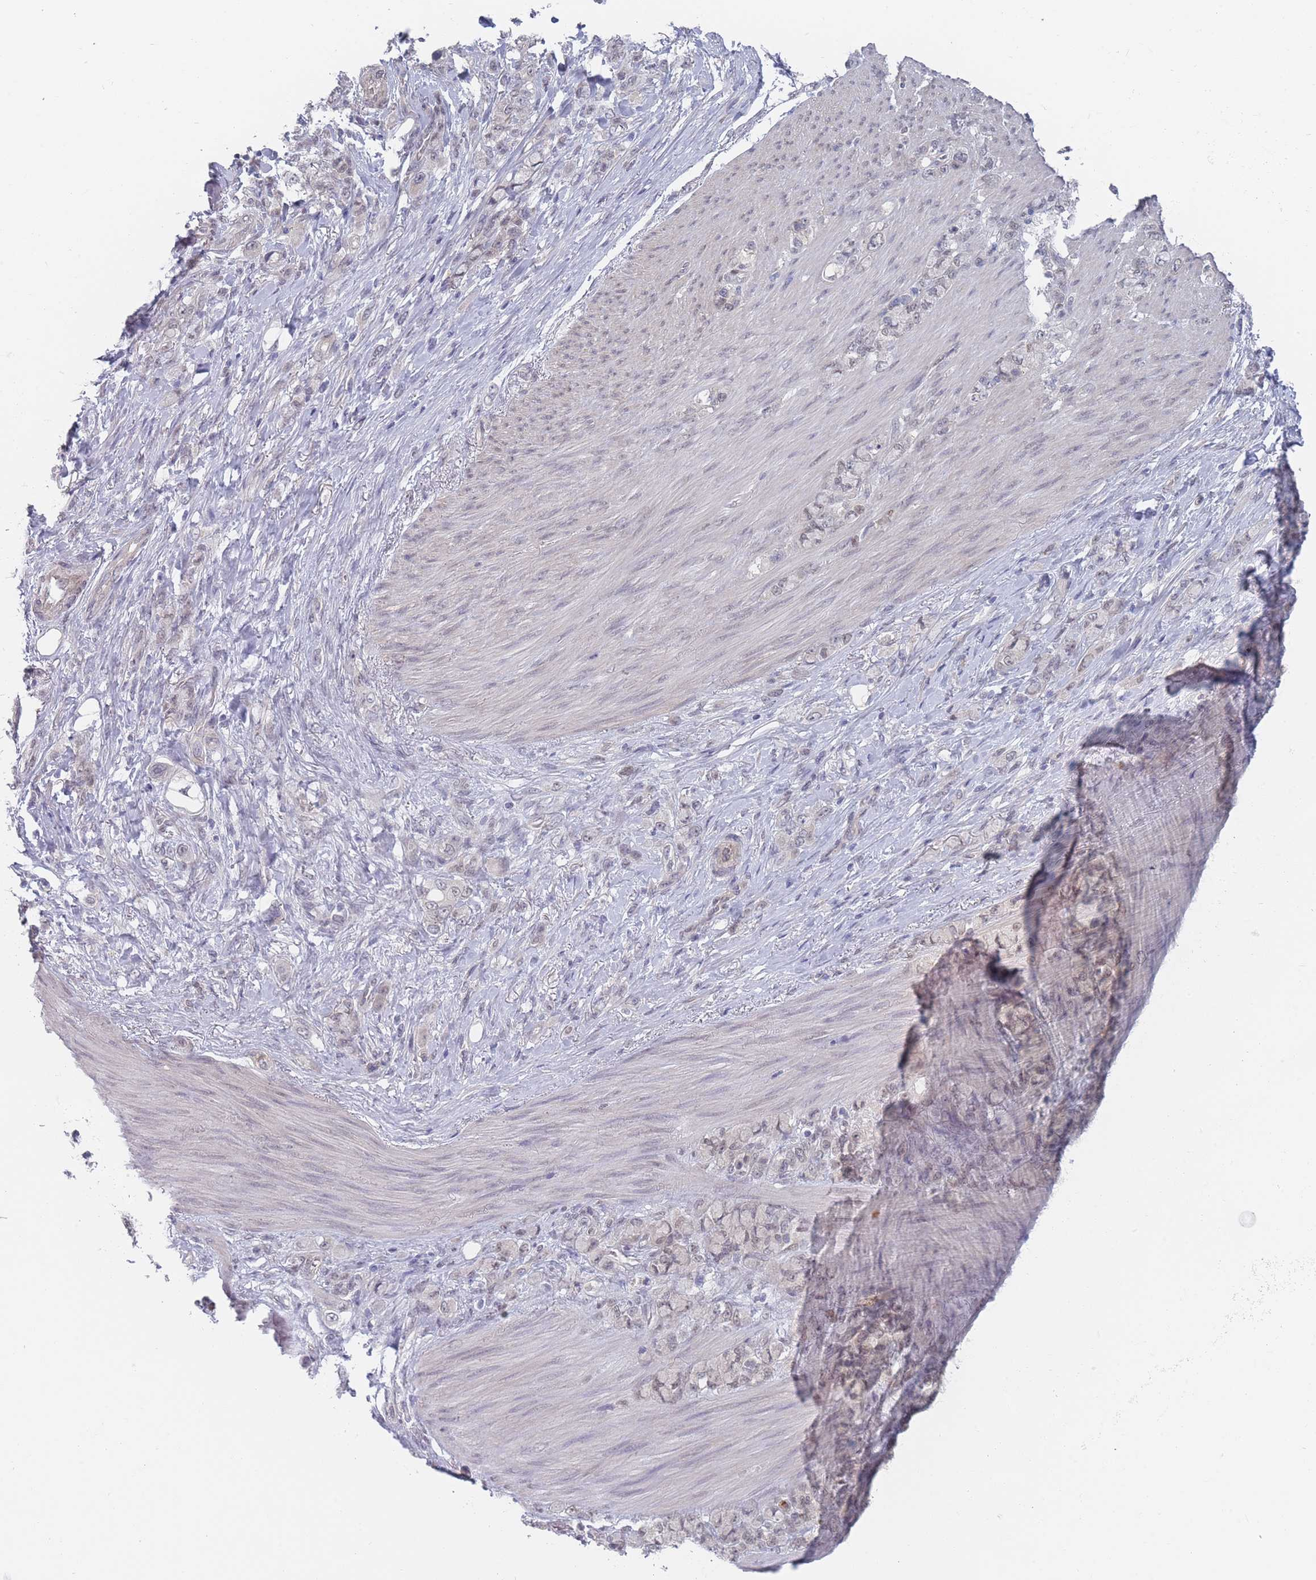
{"staining": {"intensity": "weak", "quantity": "<25%", "location": "nuclear"}, "tissue": "stomach cancer", "cell_type": "Tumor cells", "image_type": "cancer", "snomed": [{"axis": "morphology", "description": "Normal tissue, NOS"}, {"axis": "morphology", "description": "Adenocarcinoma, NOS"}, {"axis": "topography", "description": "Stomach"}], "caption": "Immunohistochemical staining of stomach cancer (adenocarcinoma) shows no significant positivity in tumor cells. Nuclei are stained in blue.", "gene": "ANKRD10", "patient": {"sex": "female", "age": 79}}